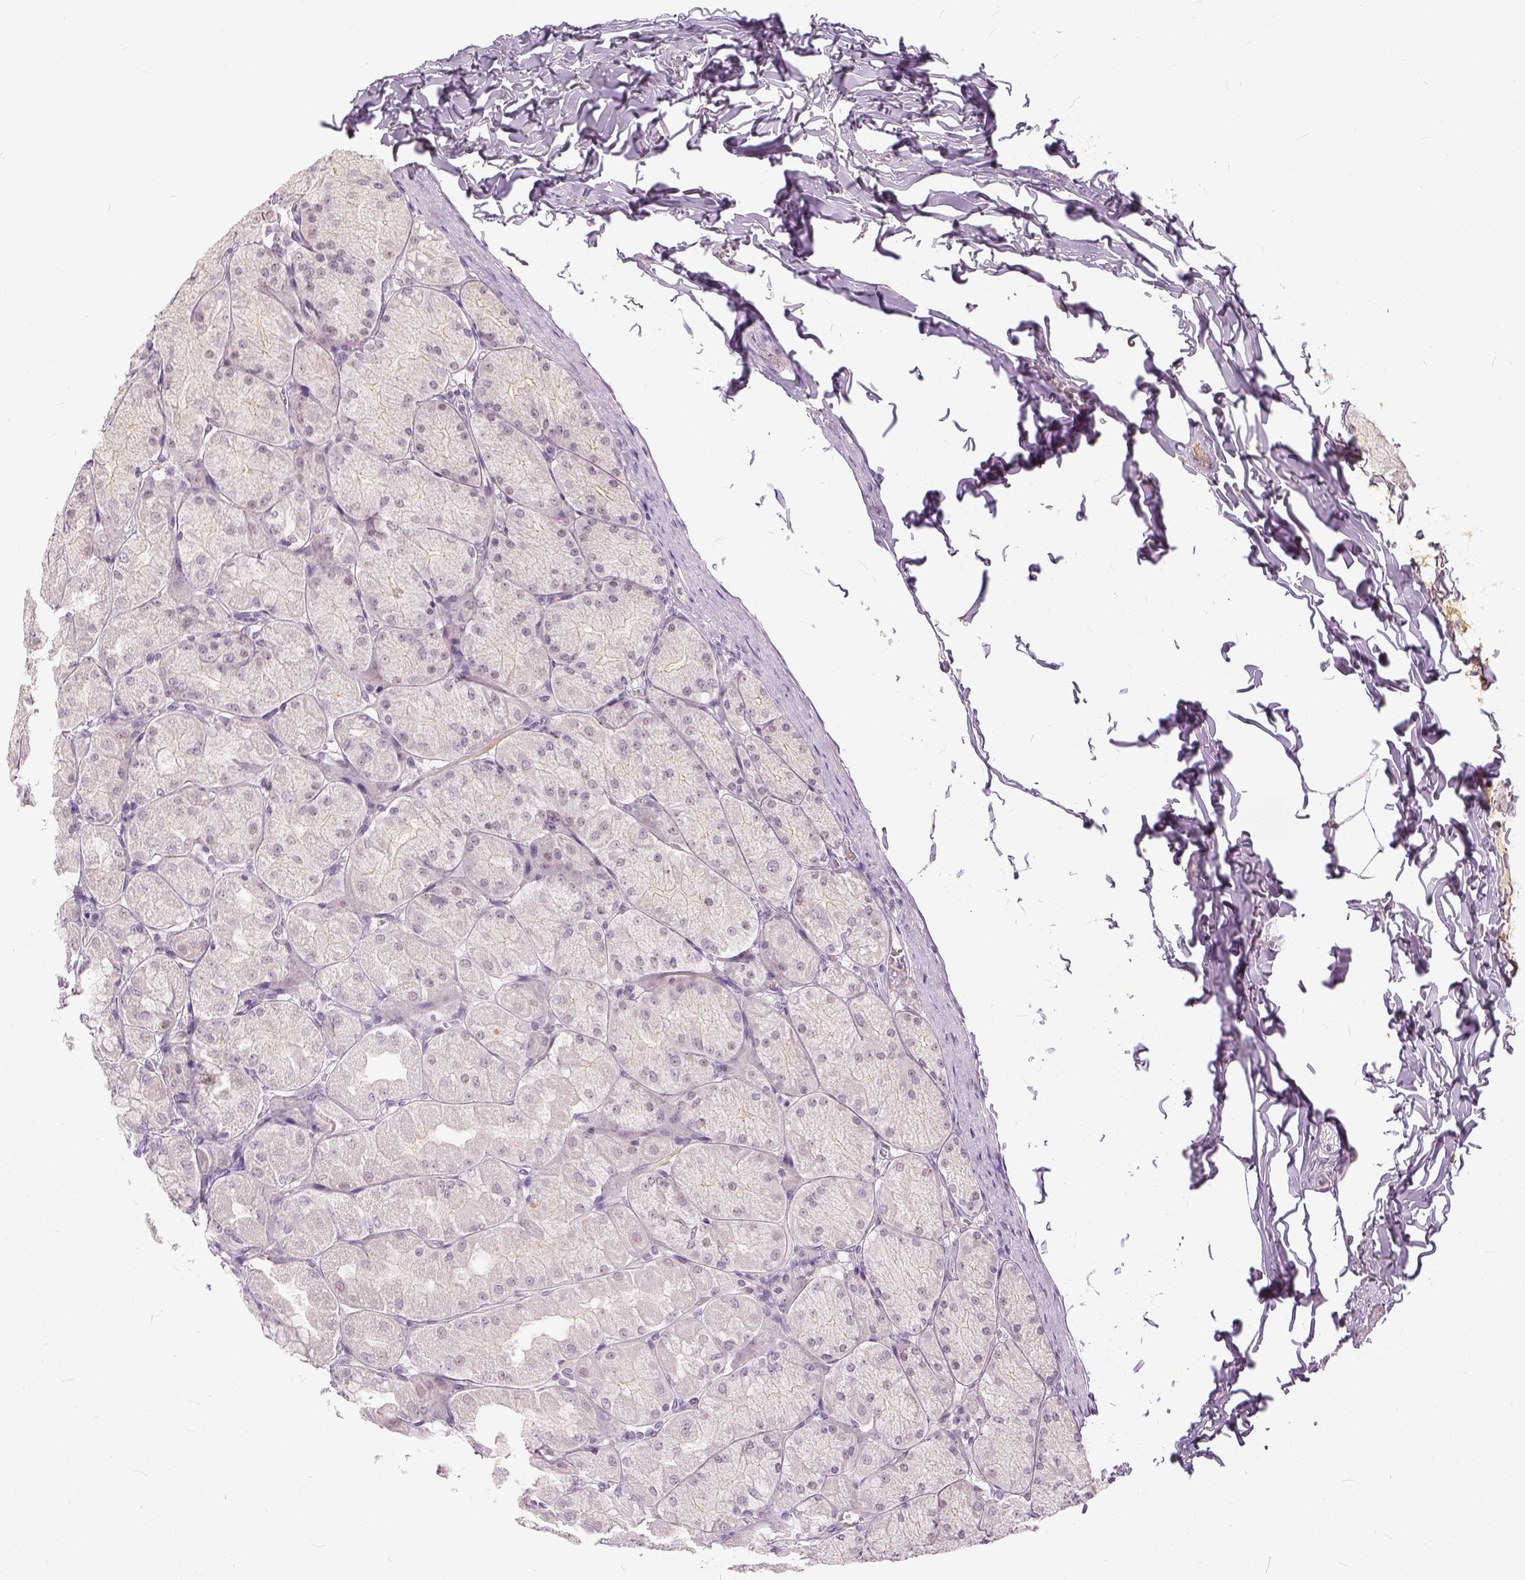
{"staining": {"intensity": "negative", "quantity": "none", "location": "none"}, "tissue": "stomach", "cell_type": "Glandular cells", "image_type": "normal", "snomed": [{"axis": "morphology", "description": "Normal tissue, NOS"}, {"axis": "topography", "description": "Stomach, upper"}], "caption": "A photomicrograph of human stomach is negative for staining in glandular cells. (Immunohistochemistry (ihc), brightfield microscopy, high magnification).", "gene": "ANO2", "patient": {"sex": "female", "age": 56}}